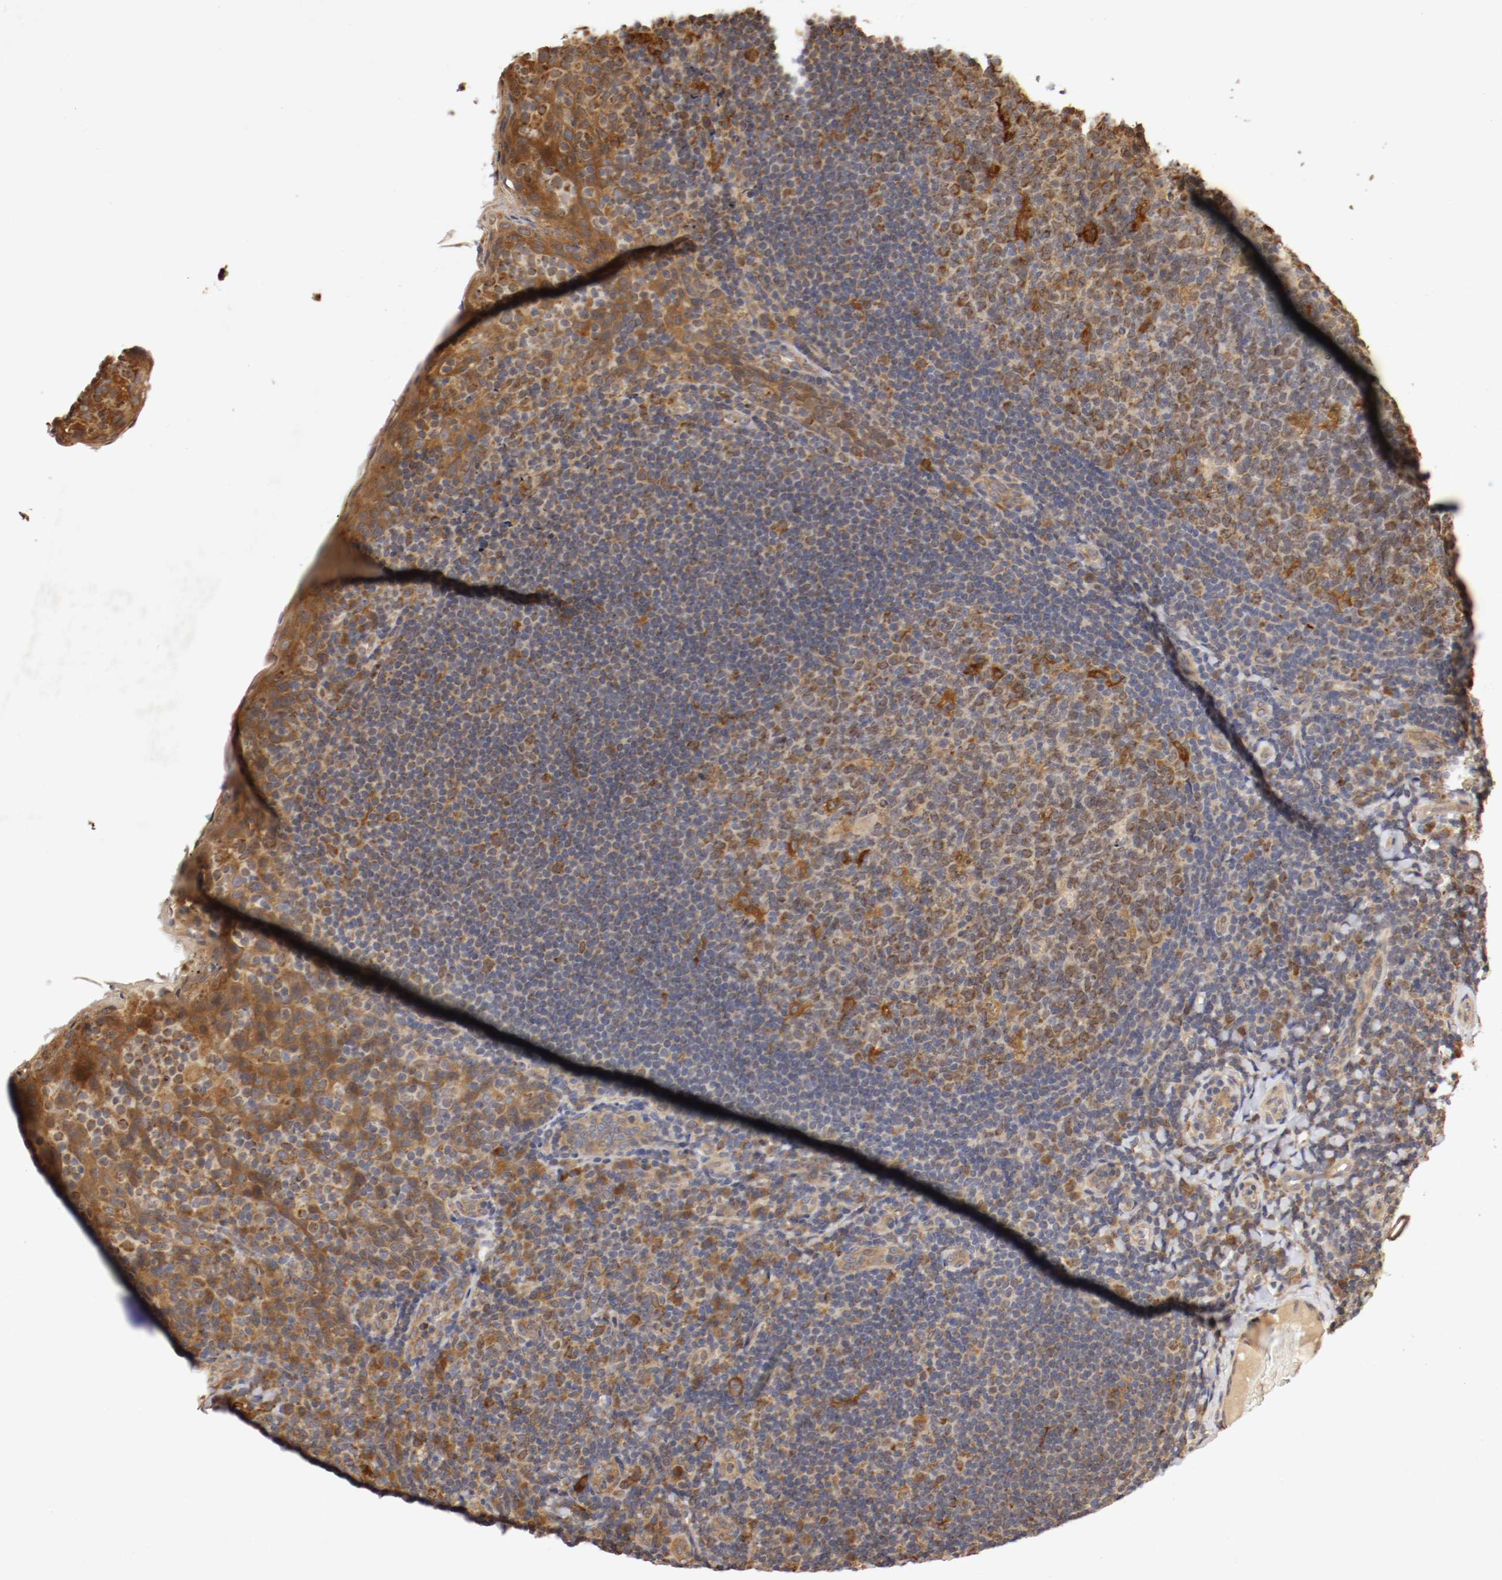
{"staining": {"intensity": "strong", "quantity": ">75%", "location": "cytoplasmic/membranous"}, "tissue": "tonsil", "cell_type": "Germinal center cells", "image_type": "normal", "snomed": [{"axis": "morphology", "description": "Normal tissue, NOS"}, {"axis": "topography", "description": "Tonsil"}], "caption": "Immunohistochemistry (IHC) (DAB) staining of normal tonsil exhibits strong cytoplasmic/membranous protein expression in about >75% of germinal center cells. (DAB IHC, brown staining for protein, blue staining for nuclei).", "gene": "VEZT", "patient": {"sex": "male", "age": 17}}